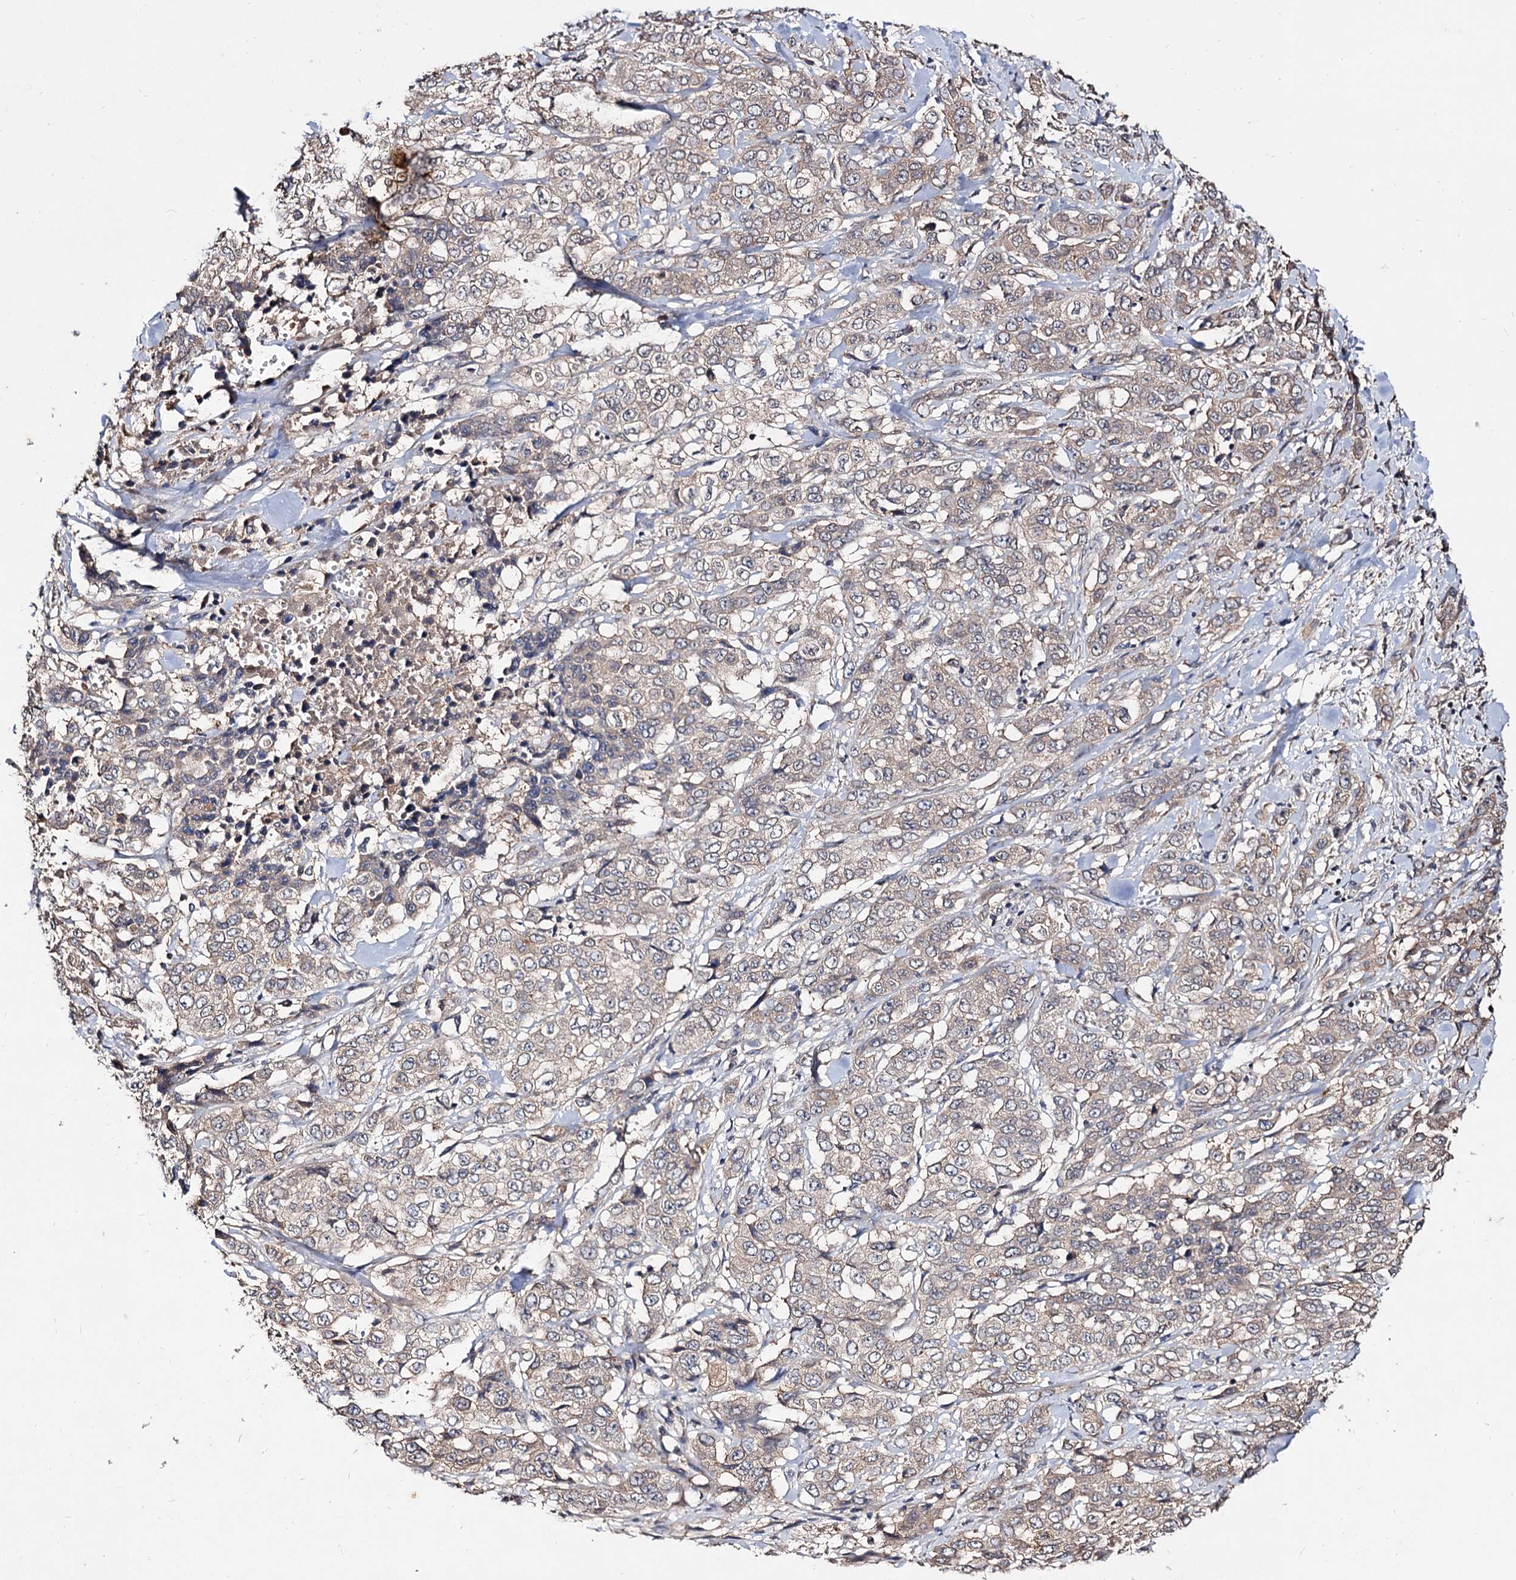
{"staining": {"intensity": "weak", "quantity": ">75%", "location": "cytoplasmic/membranous"}, "tissue": "stomach cancer", "cell_type": "Tumor cells", "image_type": "cancer", "snomed": [{"axis": "morphology", "description": "Adenocarcinoma, NOS"}, {"axis": "topography", "description": "Stomach, upper"}], "caption": "Protein analysis of adenocarcinoma (stomach) tissue exhibits weak cytoplasmic/membranous expression in about >75% of tumor cells.", "gene": "ARFIP2", "patient": {"sex": "male", "age": 62}}